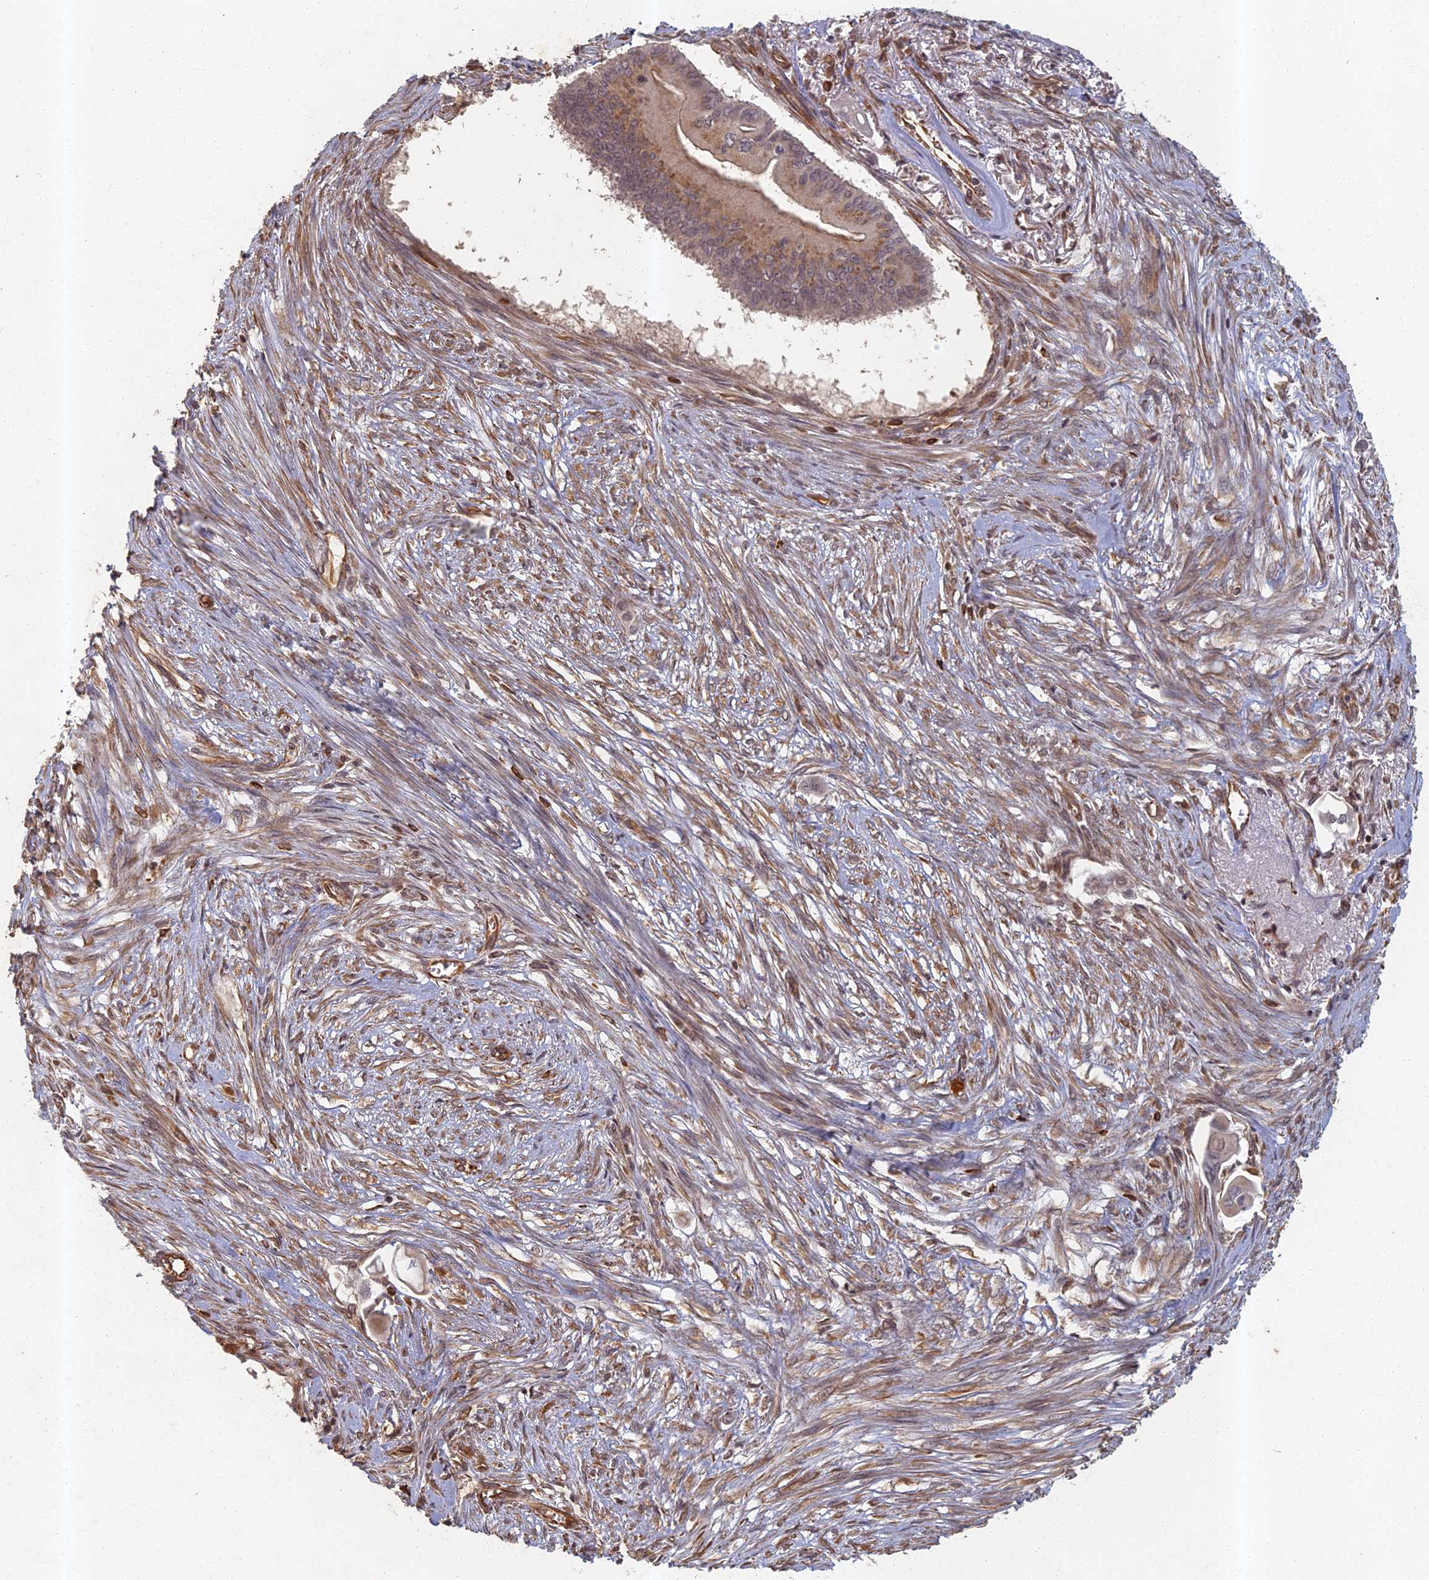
{"staining": {"intensity": "moderate", "quantity": "<25%", "location": "cytoplasmic/membranous"}, "tissue": "pancreatic cancer", "cell_type": "Tumor cells", "image_type": "cancer", "snomed": [{"axis": "morphology", "description": "Adenocarcinoma, NOS"}, {"axis": "topography", "description": "Pancreas"}], "caption": "Immunohistochemical staining of human adenocarcinoma (pancreatic) exhibits low levels of moderate cytoplasmic/membranous protein positivity in about <25% of tumor cells.", "gene": "ABCB10", "patient": {"sex": "male", "age": 68}}